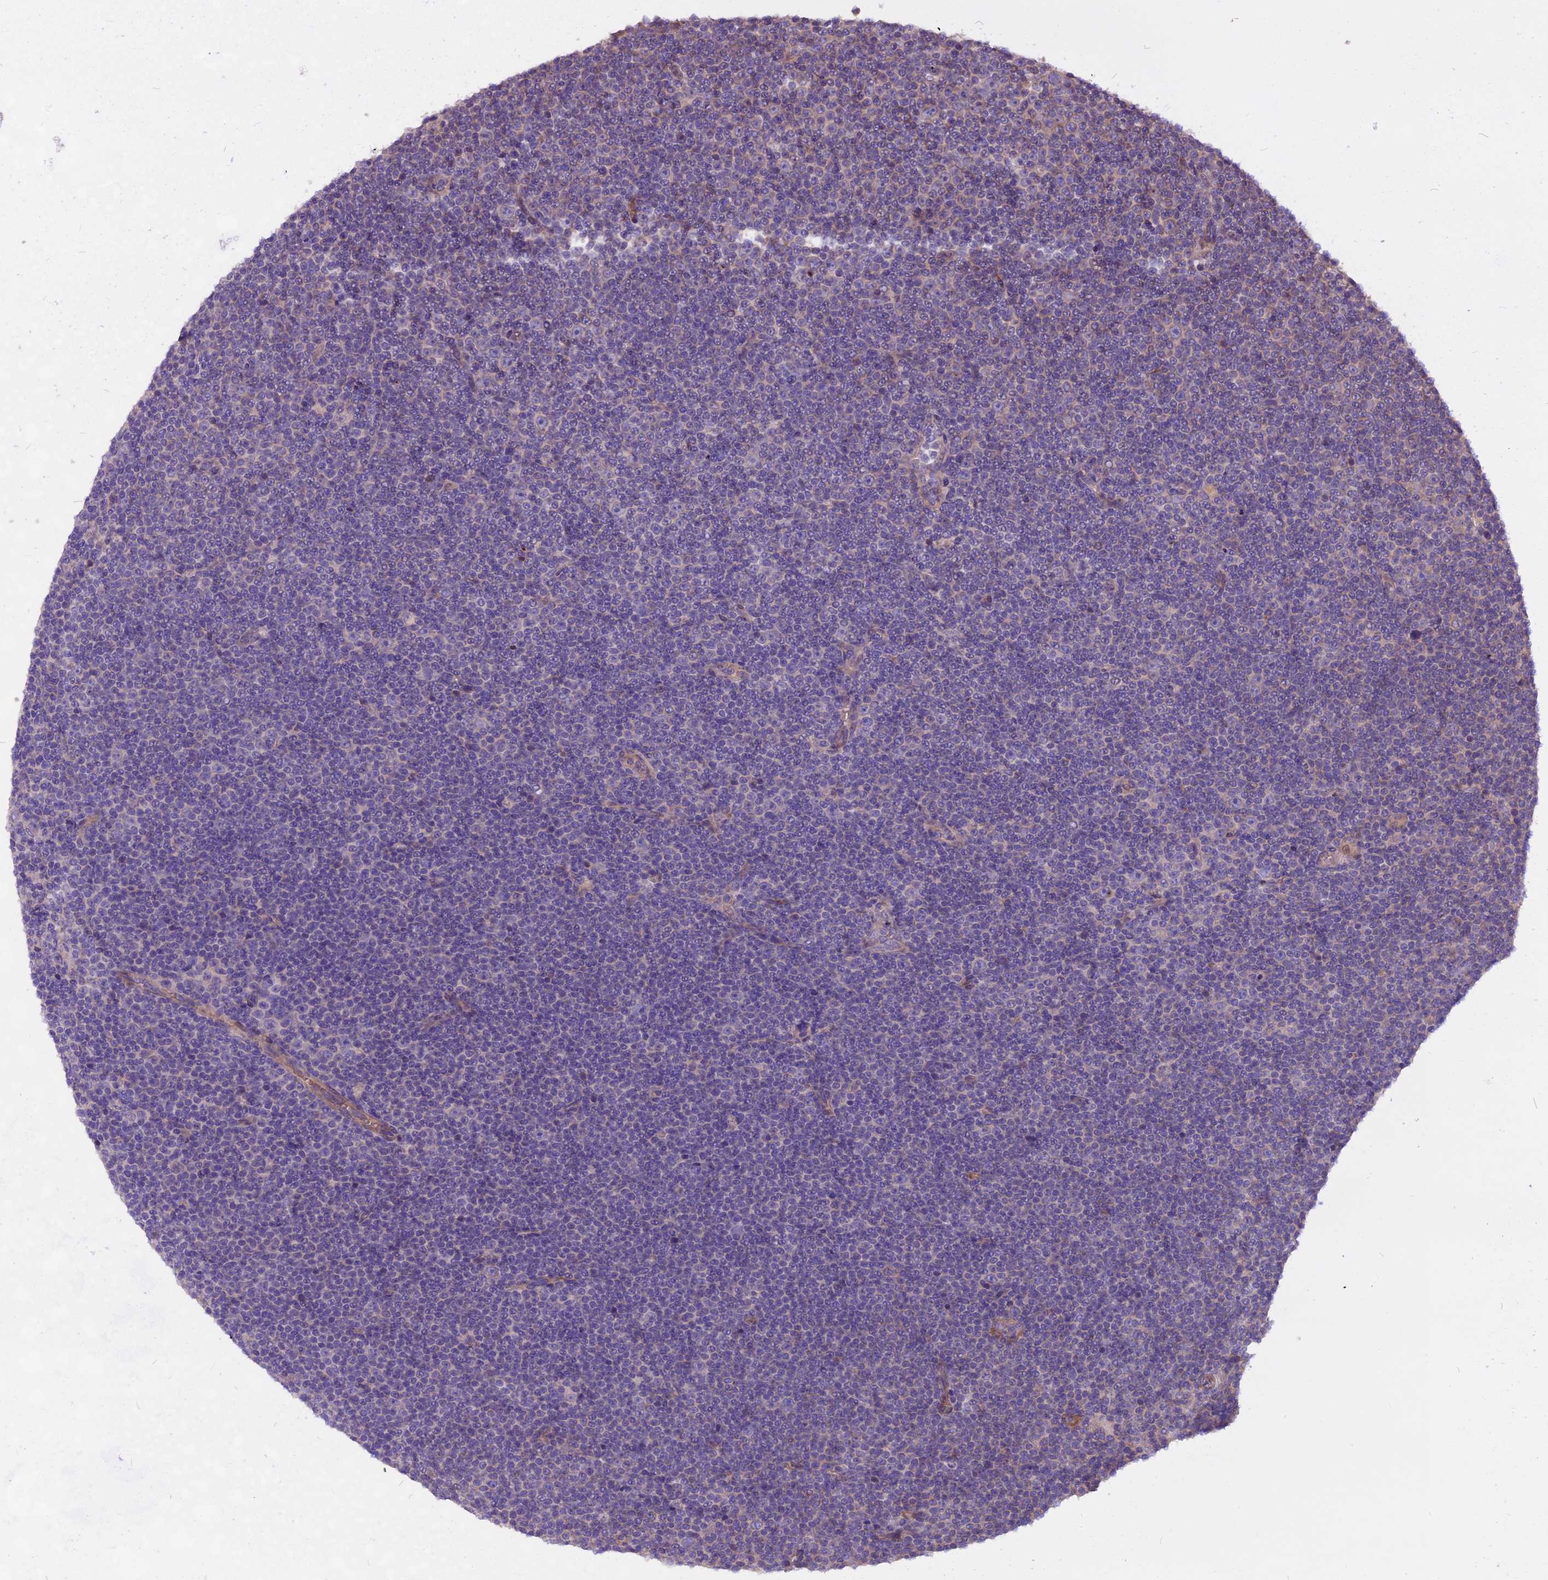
{"staining": {"intensity": "negative", "quantity": "none", "location": "none"}, "tissue": "lymphoma", "cell_type": "Tumor cells", "image_type": "cancer", "snomed": [{"axis": "morphology", "description": "Malignant lymphoma, non-Hodgkin's type, Low grade"}, {"axis": "topography", "description": "Lymph node"}], "caption": "The IHC image has no significant staining in tumor cells of lymphoma tissue.", "gene": "ANO3", "patient": {"sex": "female", "age": 67}}